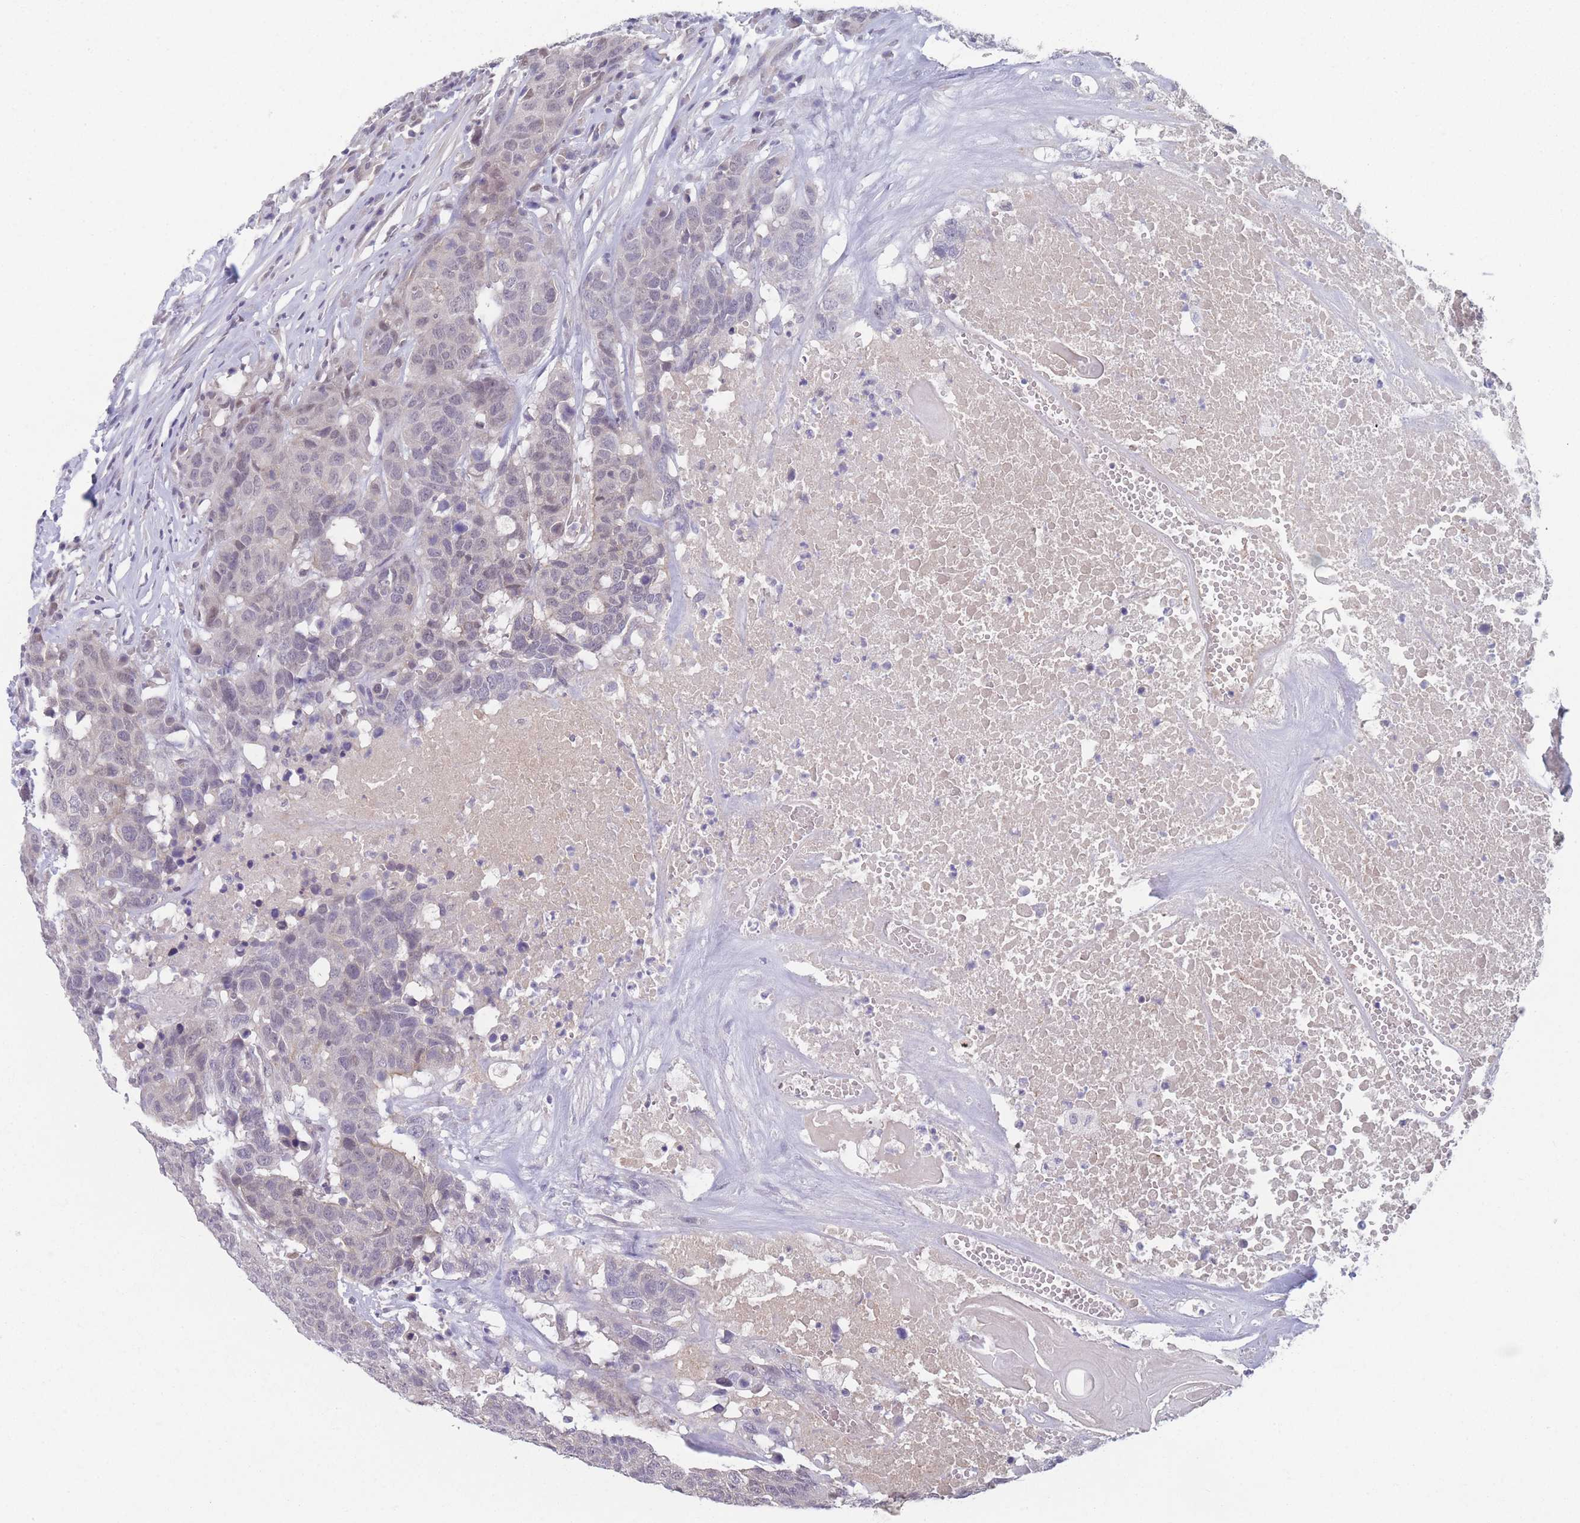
{"staining": {"intensity": "negative", "quantity": "none", "location": "none"}, "tissue": "head and neck cancer", "cell_type": "Tumor cells", "image_type": "cancer", "snomed": [{"axis": "morphology", "description": "Squamous cell carcinoma, NOS"}, {"axis": "topography", "description": "Head-Neck"}], "caption": "The immunohistochemistry (IHC) photomicrograph has no significant expression in tumor cells of squamous cell carcinoma (head and neck) tissue.", "gene": "ANKRD10", "patient": {"sex": "male", "age": 66}}